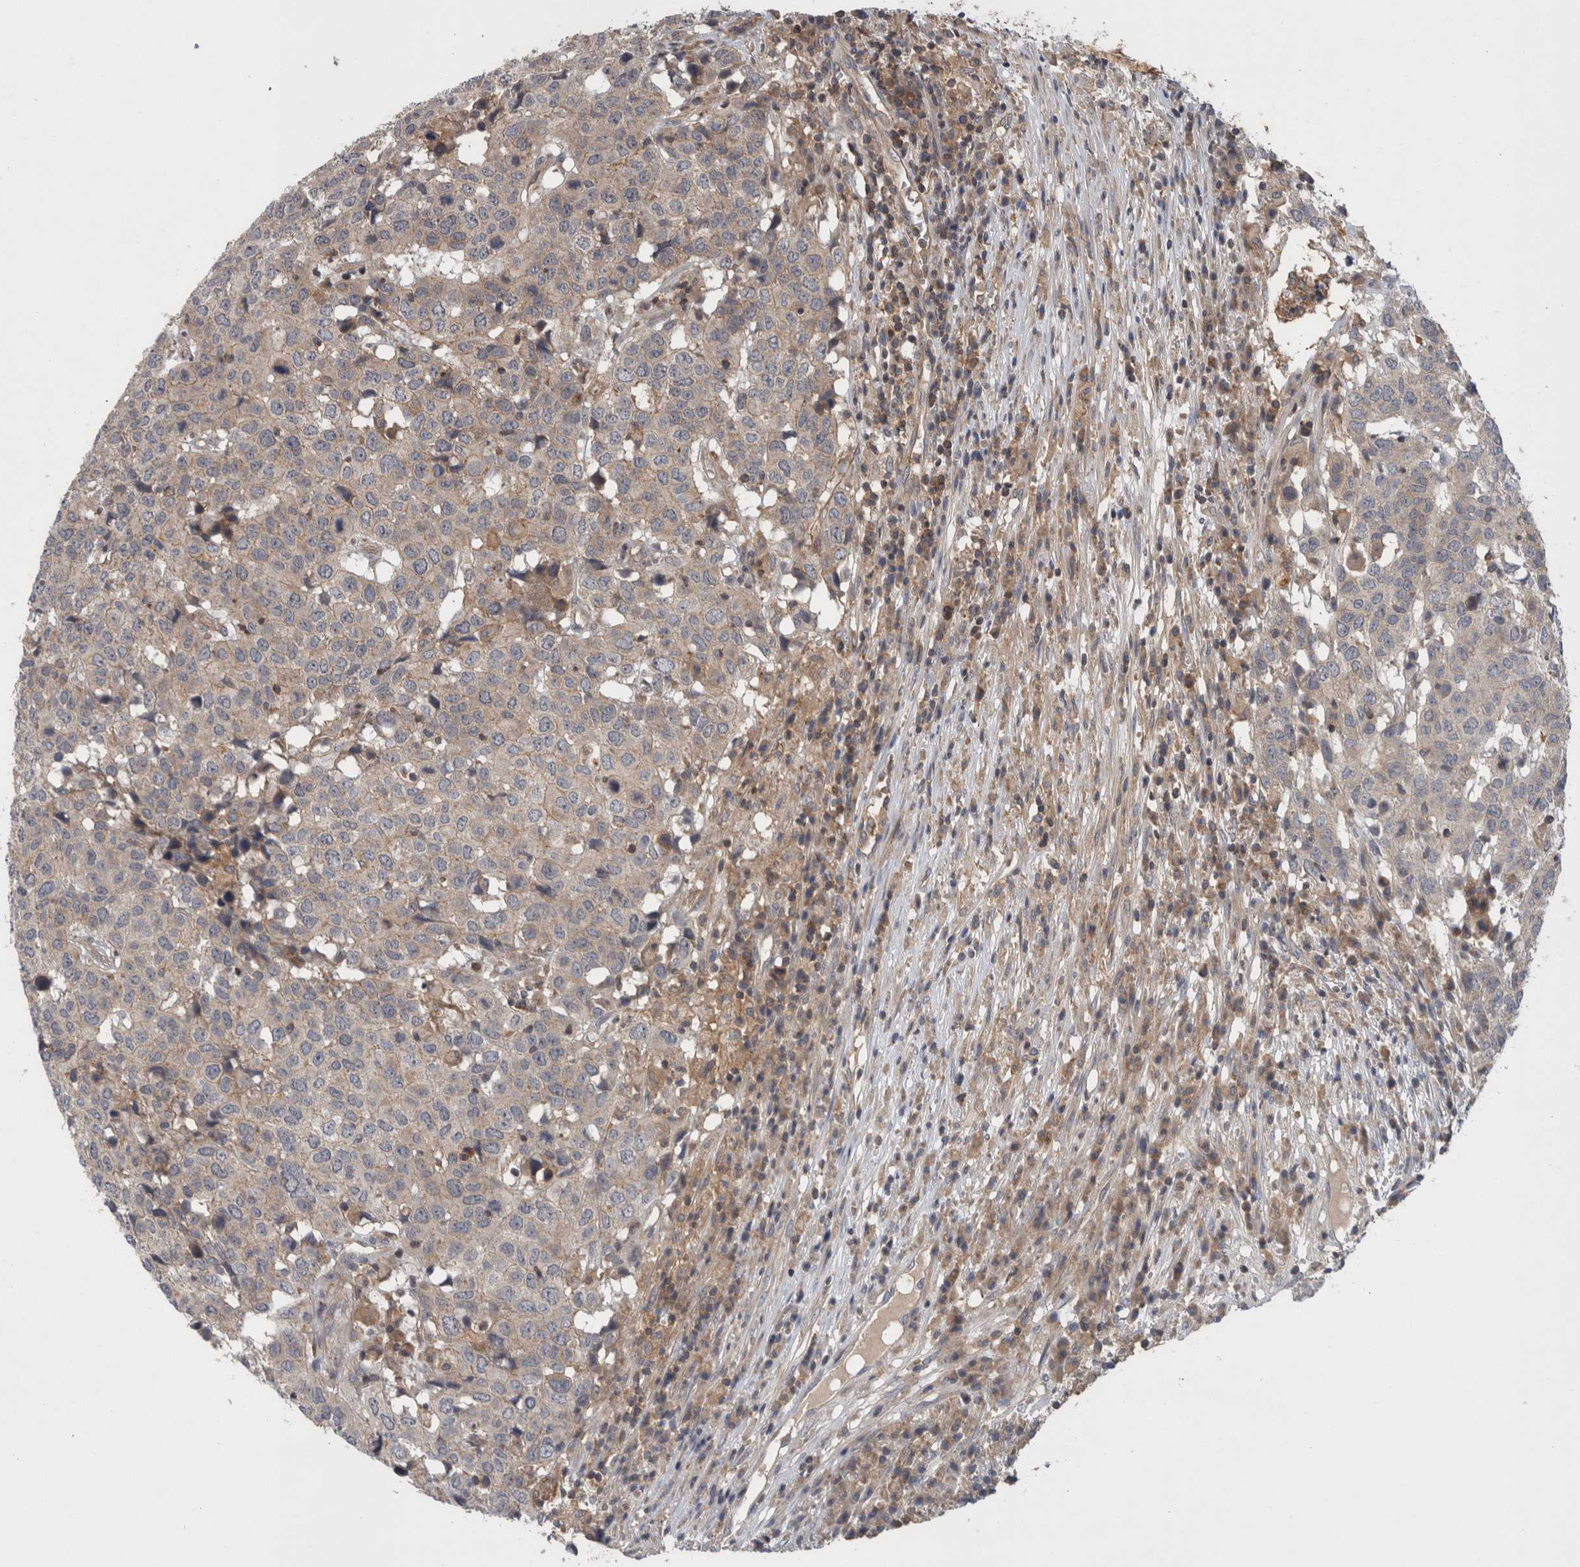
{"staining": {"intensity": "negative", "quantity": "none", "location": "none"}, "tissue": "head and neck cancer", "cell_type": "Tumor cells", "image_type": "cancer", "snomed": [{"axis": "morphology", "description": "Squamous cell carcinoma, NOS"}, {"axis": "topography", "description": "Head-Neck"}], "caption": "The immunohistochemistry histopathology image has no significant expression in tumor cells of head and neck cancer (squamous cell carcinoma) tissue.", "gene": "SCARA5", "patient": {"sex": "male", "age": 66}}